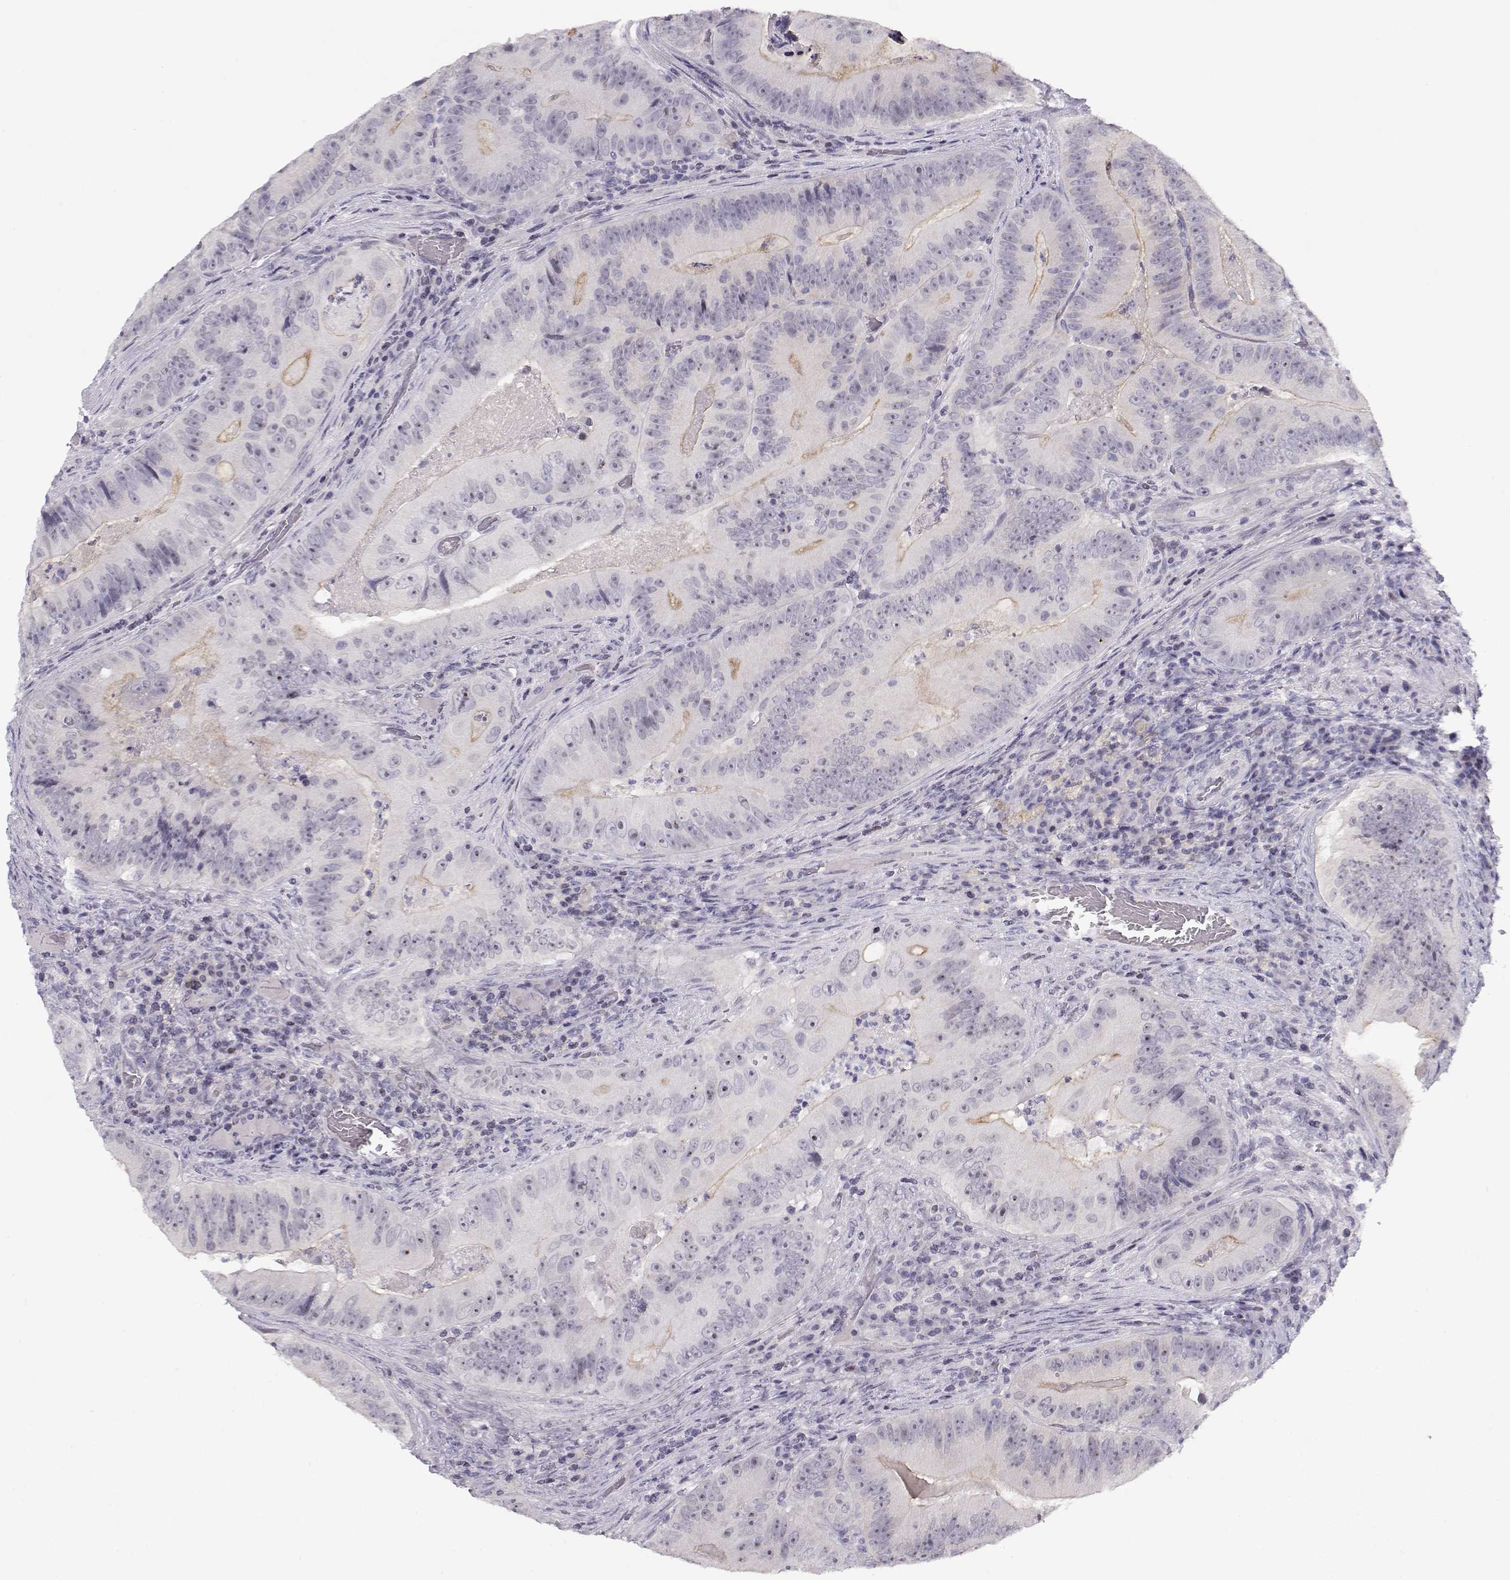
{"staining": {"intensity": "weak", "quantity": "<25%", "location": "cytoplasmic/membranous"}, "tissue": "colorectal cancer", "cell_type": "Tumor cells", "image_type": "cancer", "snomed": [{"axis": "morphology", "description": "Adenocarcinoma, NOS"}, {"axis": "topography", "description": "Colon"}], "caption": "High magnification brightfield microscopy of colorectal cancer stained with DAB (3,3'-diaminobenzidine) (brown) and counterstained with hematoxylin (blue): tumor cells show no significant staining. (Immunohistochemistry (ihc), brightfield microscopy, high magnification).", "gene": "CRX", "patient": {"sex": "female", "age": 86}}